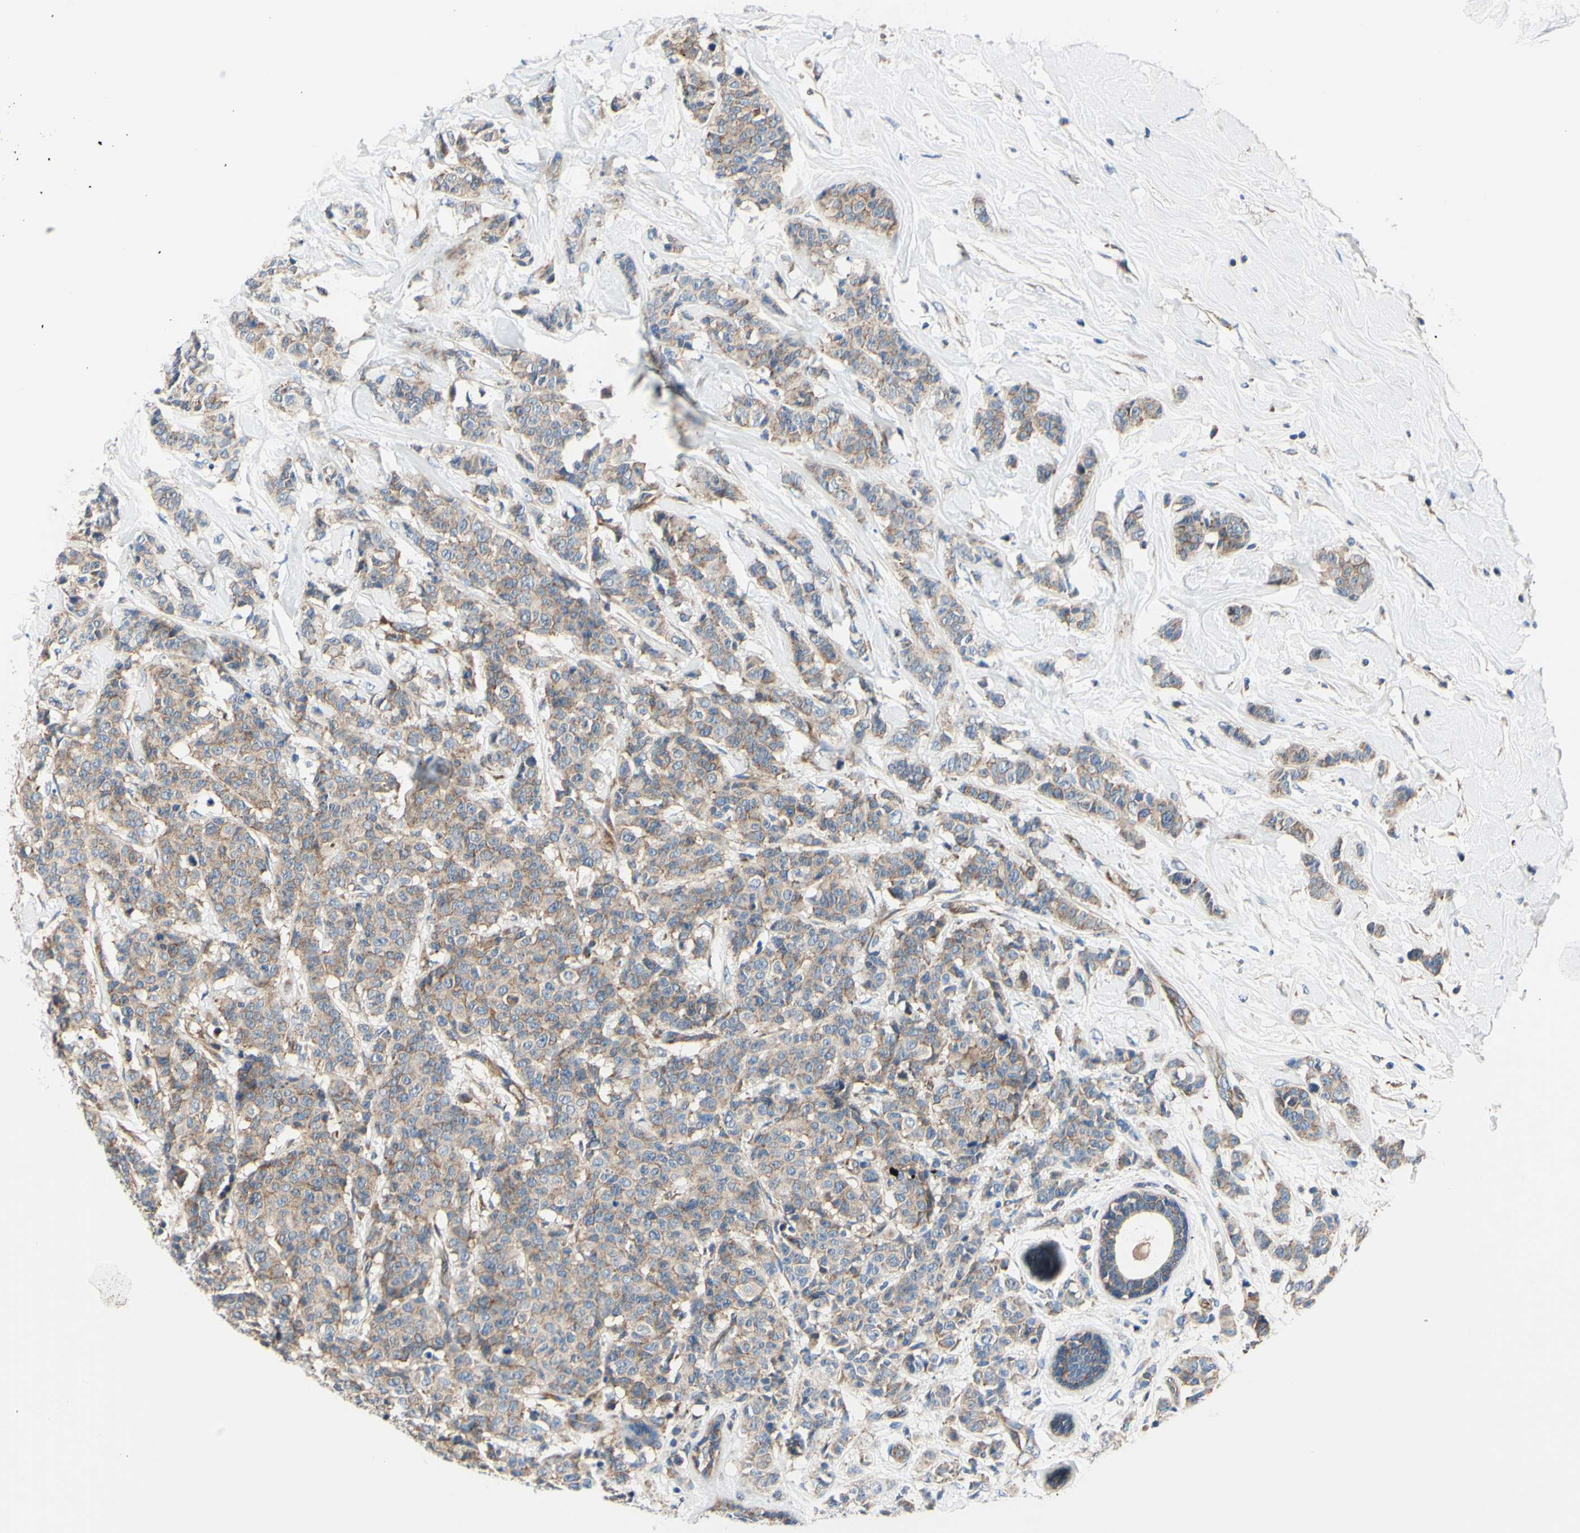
{"staining": {"intensity": "moderate", "quantity": "25%-75%", "location": "cytoplasmic/membranous"}, "tissue": "breast cancer", "cell_type": "Tumor cells", "image_type": "cancer", "snomed": [{"axis": "morphology", "description": "Normal tissue, NOS"}, {"axis": "morphology", "description": "Duct carcinoma"}, {"axis": "topography", "description": "Breast"}], "caption": "A brown stain highlights moderate cytoplasmic/membranous positivity of a protein in human breast cancer (infiltrating ductal carcinoma) tumor cells. (DAB = brown stain, brightfield microscopy at high magnification).", "gene": "FMR1", "patient": {"sex": "female", "age": 40}}